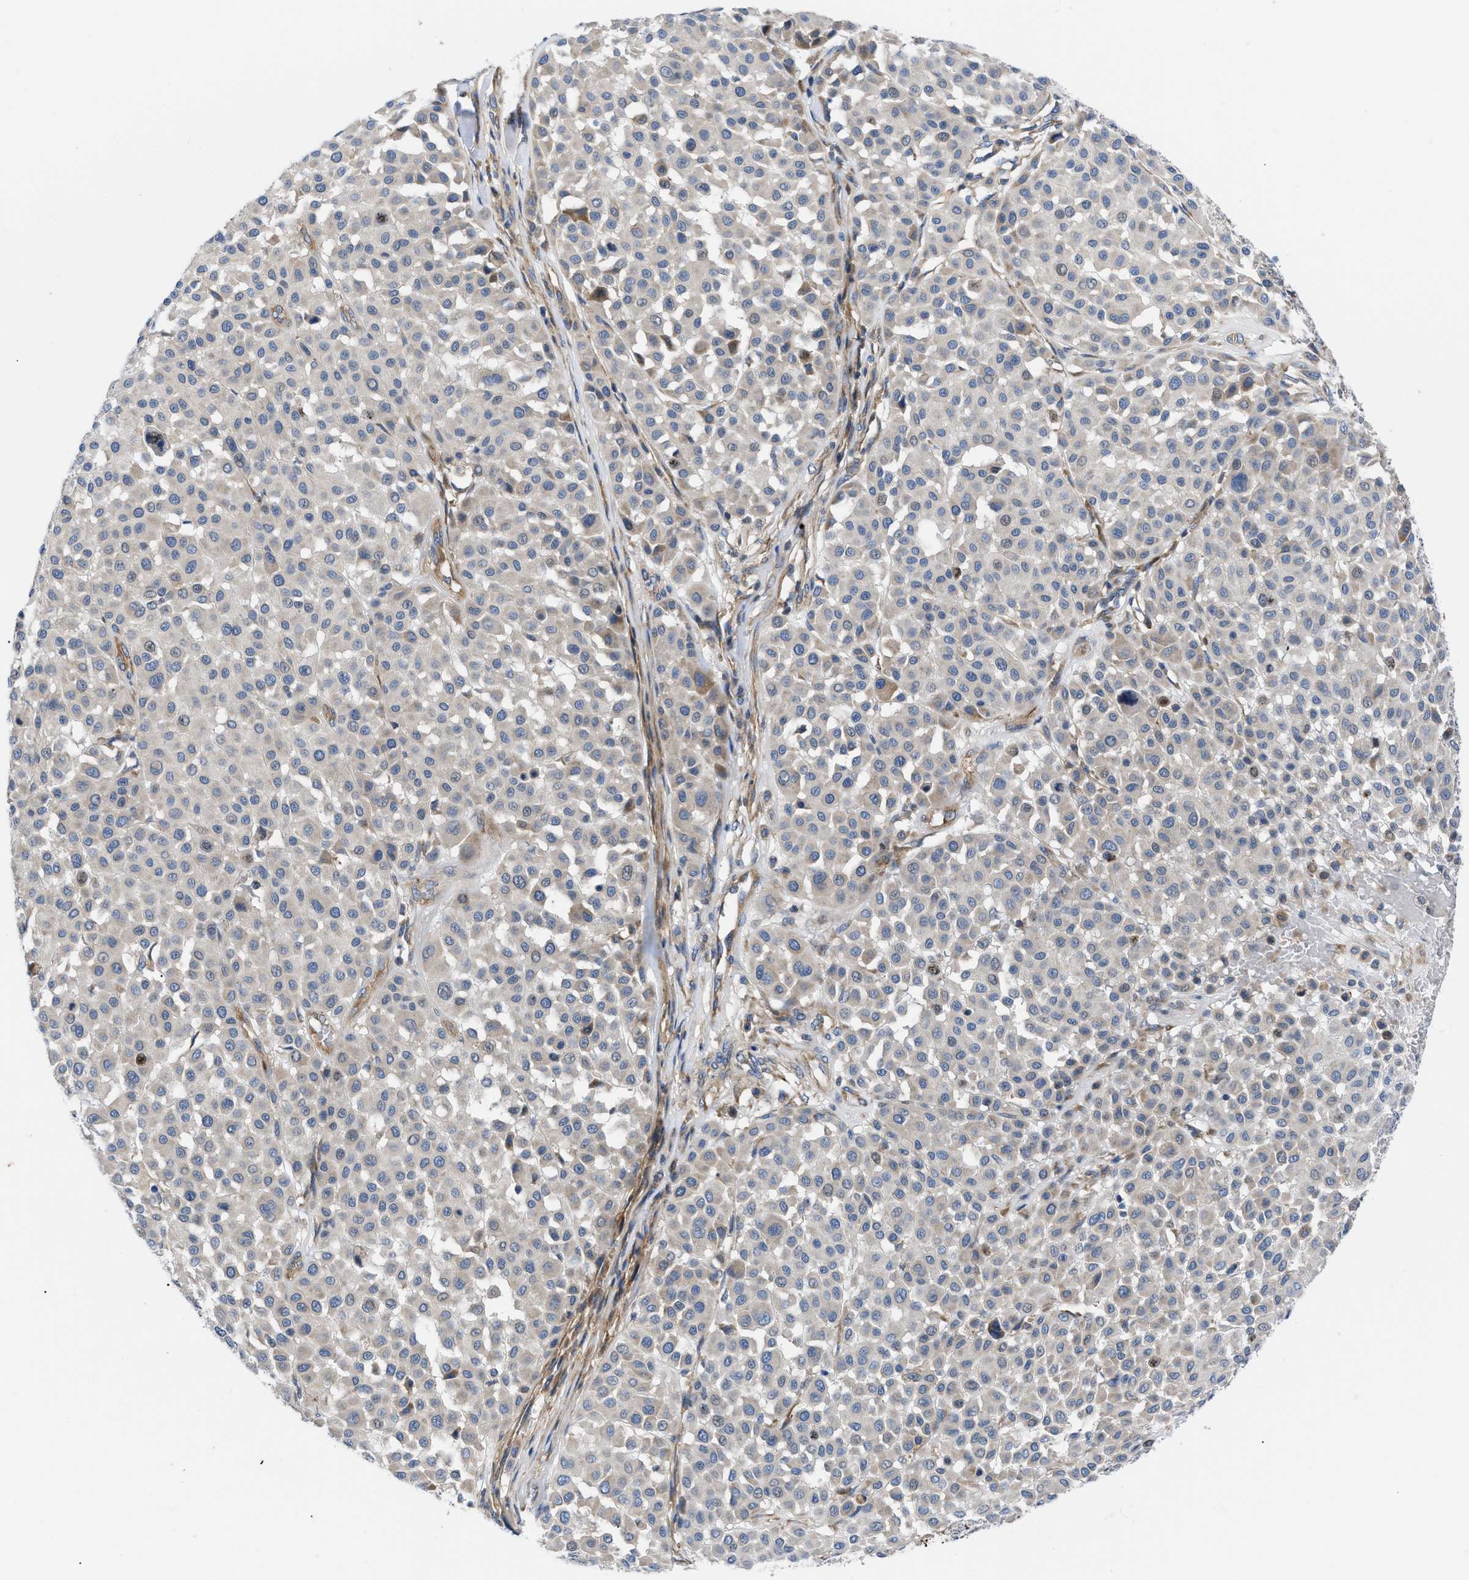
{"staining": {"intensity": "negative", "quantity": "none", "location": "none"}, "tissue": "melanoma", "cell_type": "Tumor cells", "image_type": "cancer", "snomed": [{"axis": "morphology", "description": "Malignant melanoma, Metastatic site"}, {"axis": "topography", "description": "Soft tissue"}], "caption": "IHC micrograph of neoplastic tissue: human malignant melanoma (metastatic site) stained with DAB demonstrates no significant protein positivity in tumor cells.", "gene": "HSPB8", "patient": {"sex": "male", "age": 41}}